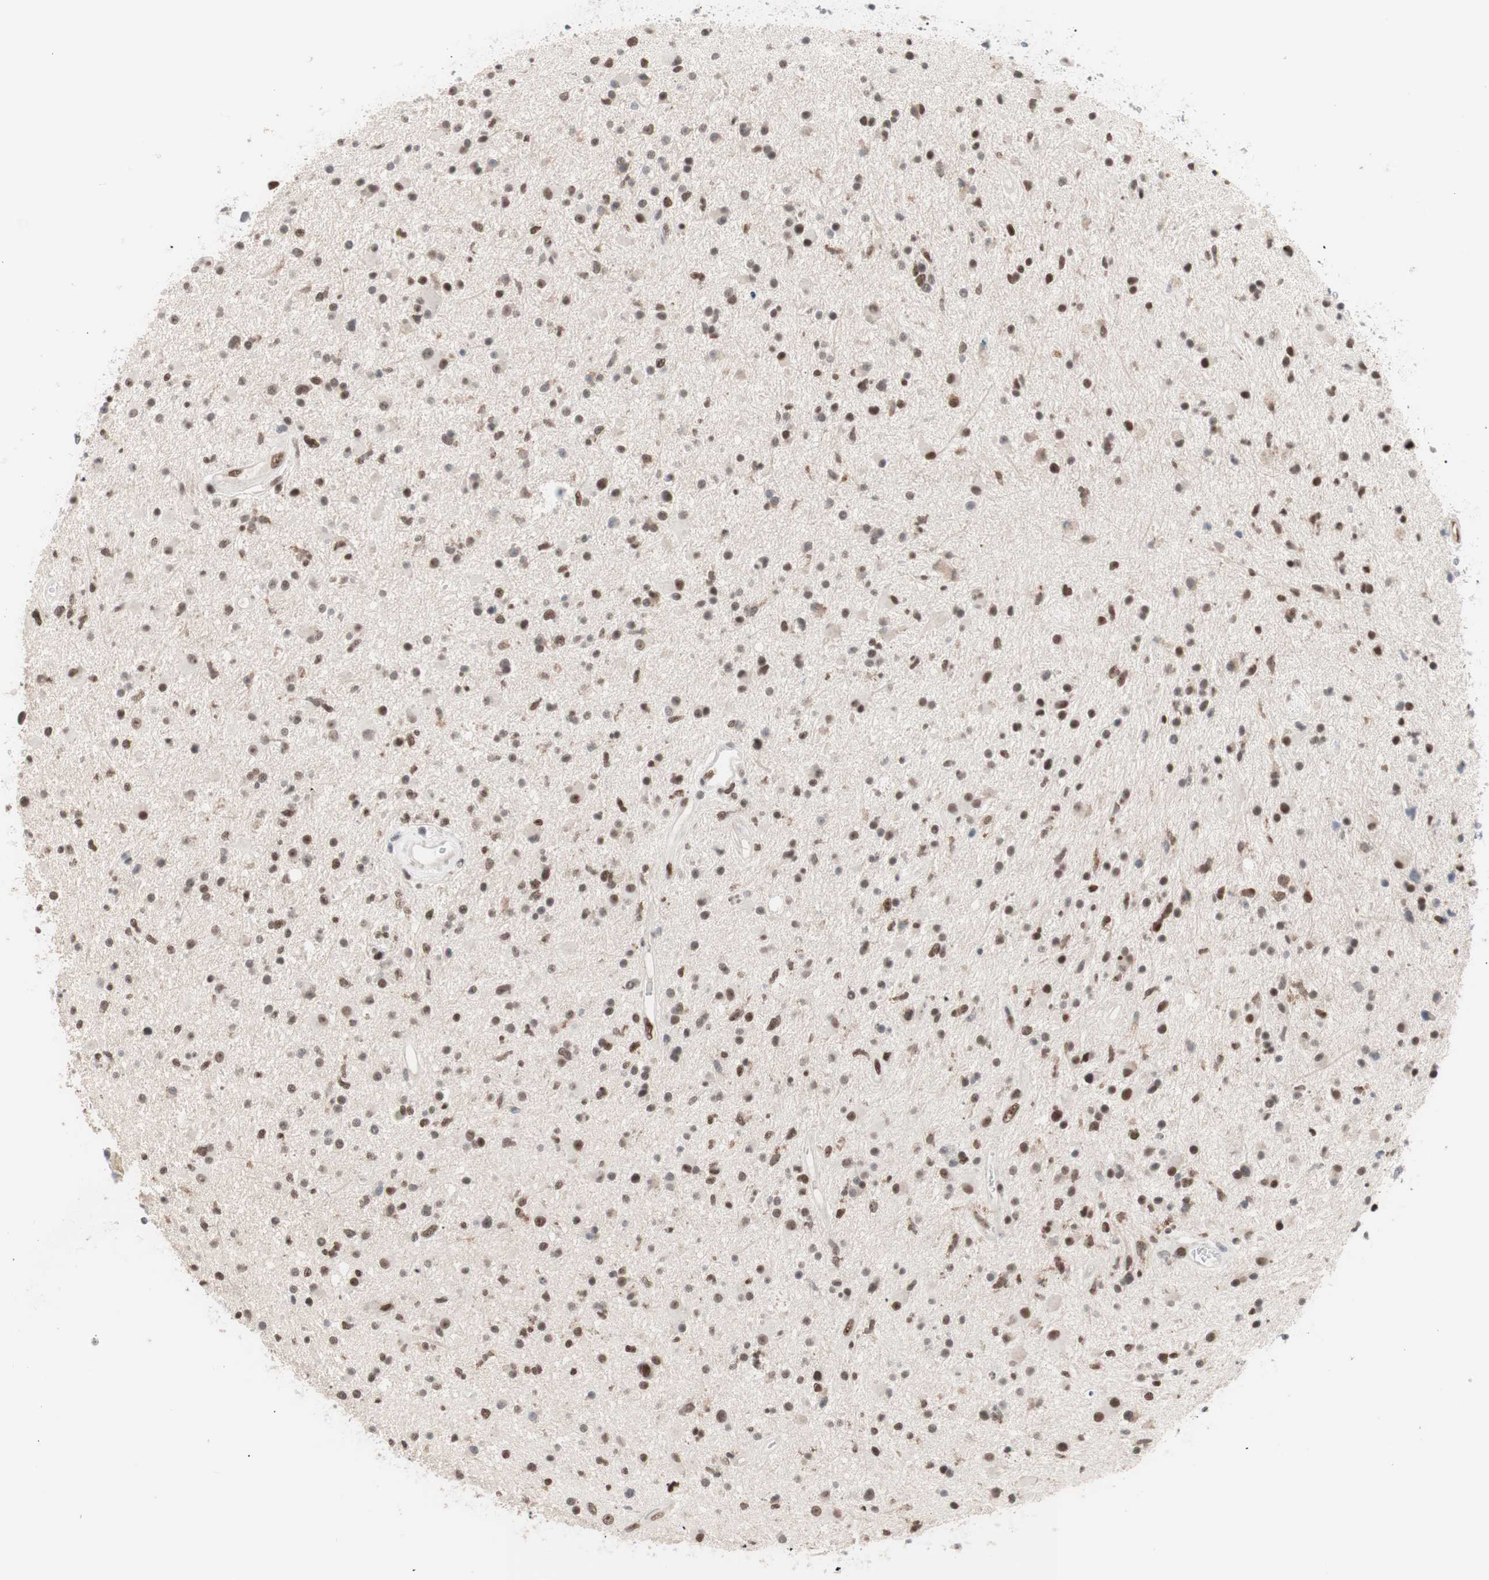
{"staining": {"intensity": "strong", "quantity": ">75%", "location": "nuclear"}, "tissue": "glioma", "cell_type": "Tumor cells", "image_type": "cancer", "snomed": [{"axis": "morphology", "description": "Glioma, malignant, High grade"}, {"axis": "topography", "description": "Brain"}], "caption": "IHC of human malignant high-grade glioma reveals high levels of strong nuclear staining in approximately >75% of tumor cells. (DAB IHC with brightfield microscopy, high magnification).", "gene": "LIG3", "patient": {"sex": "male", "age": 33}}